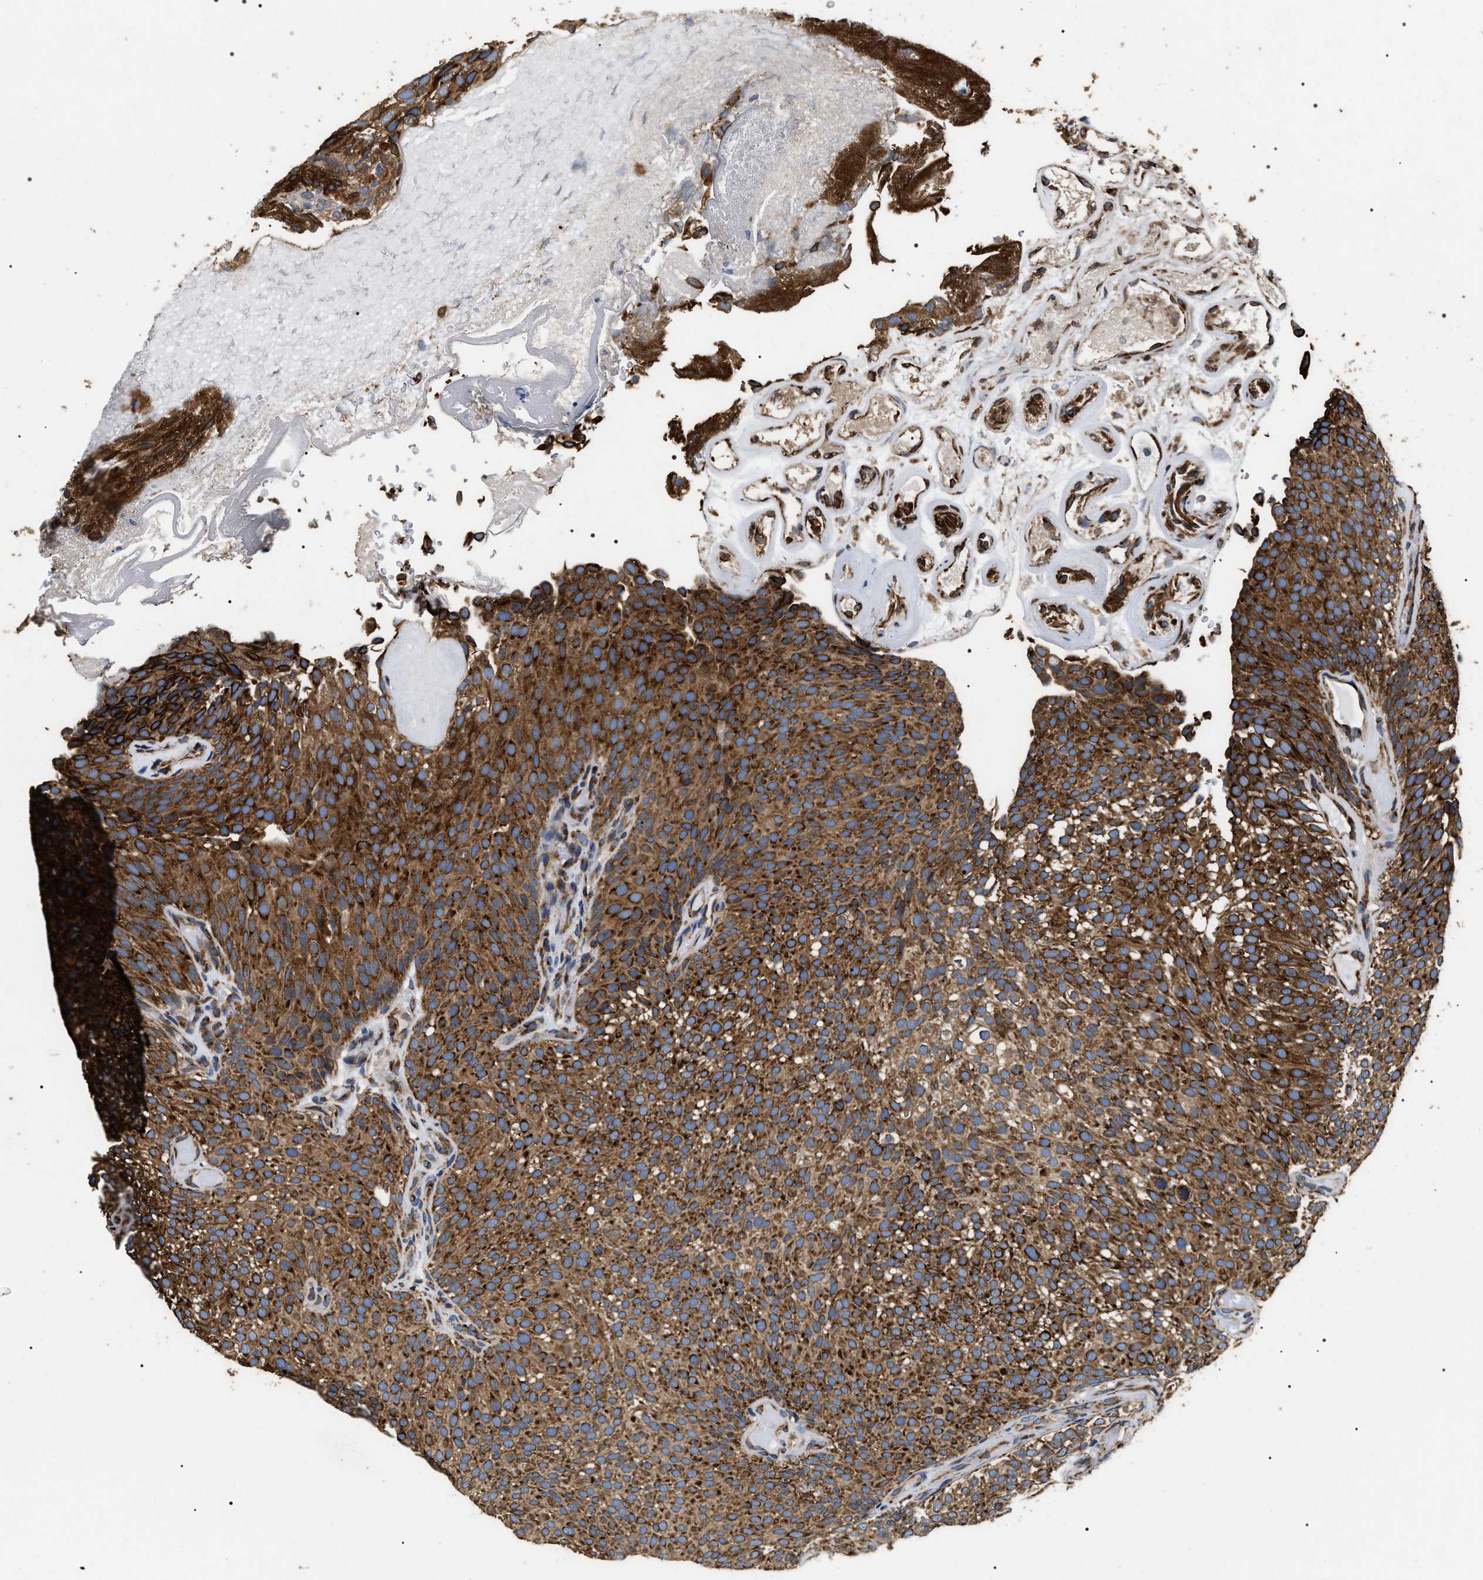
{"staining": {"intensity": "strong", "quantity": ">75%", "location": "cytoplasmic/membranous"}, "tissue": "urothelial cancer", "cell_type": "Tumor cells", "image_type": "cancer", "snomed": [{"axis": "morphology", "description": "Urothelial carcinoma, Low grade"}, {"axis": "topography", "description": "Urinary bladder"}], "caption": "This histopathology image demonstrates immunohistochemistry (IHC) staining of urothelial cancer, with high strong cytoplasmic/membranous staining in about >75% of tumor cells.", "gene": "KTN1", "patient": {"sex": "male", "age": 78}}